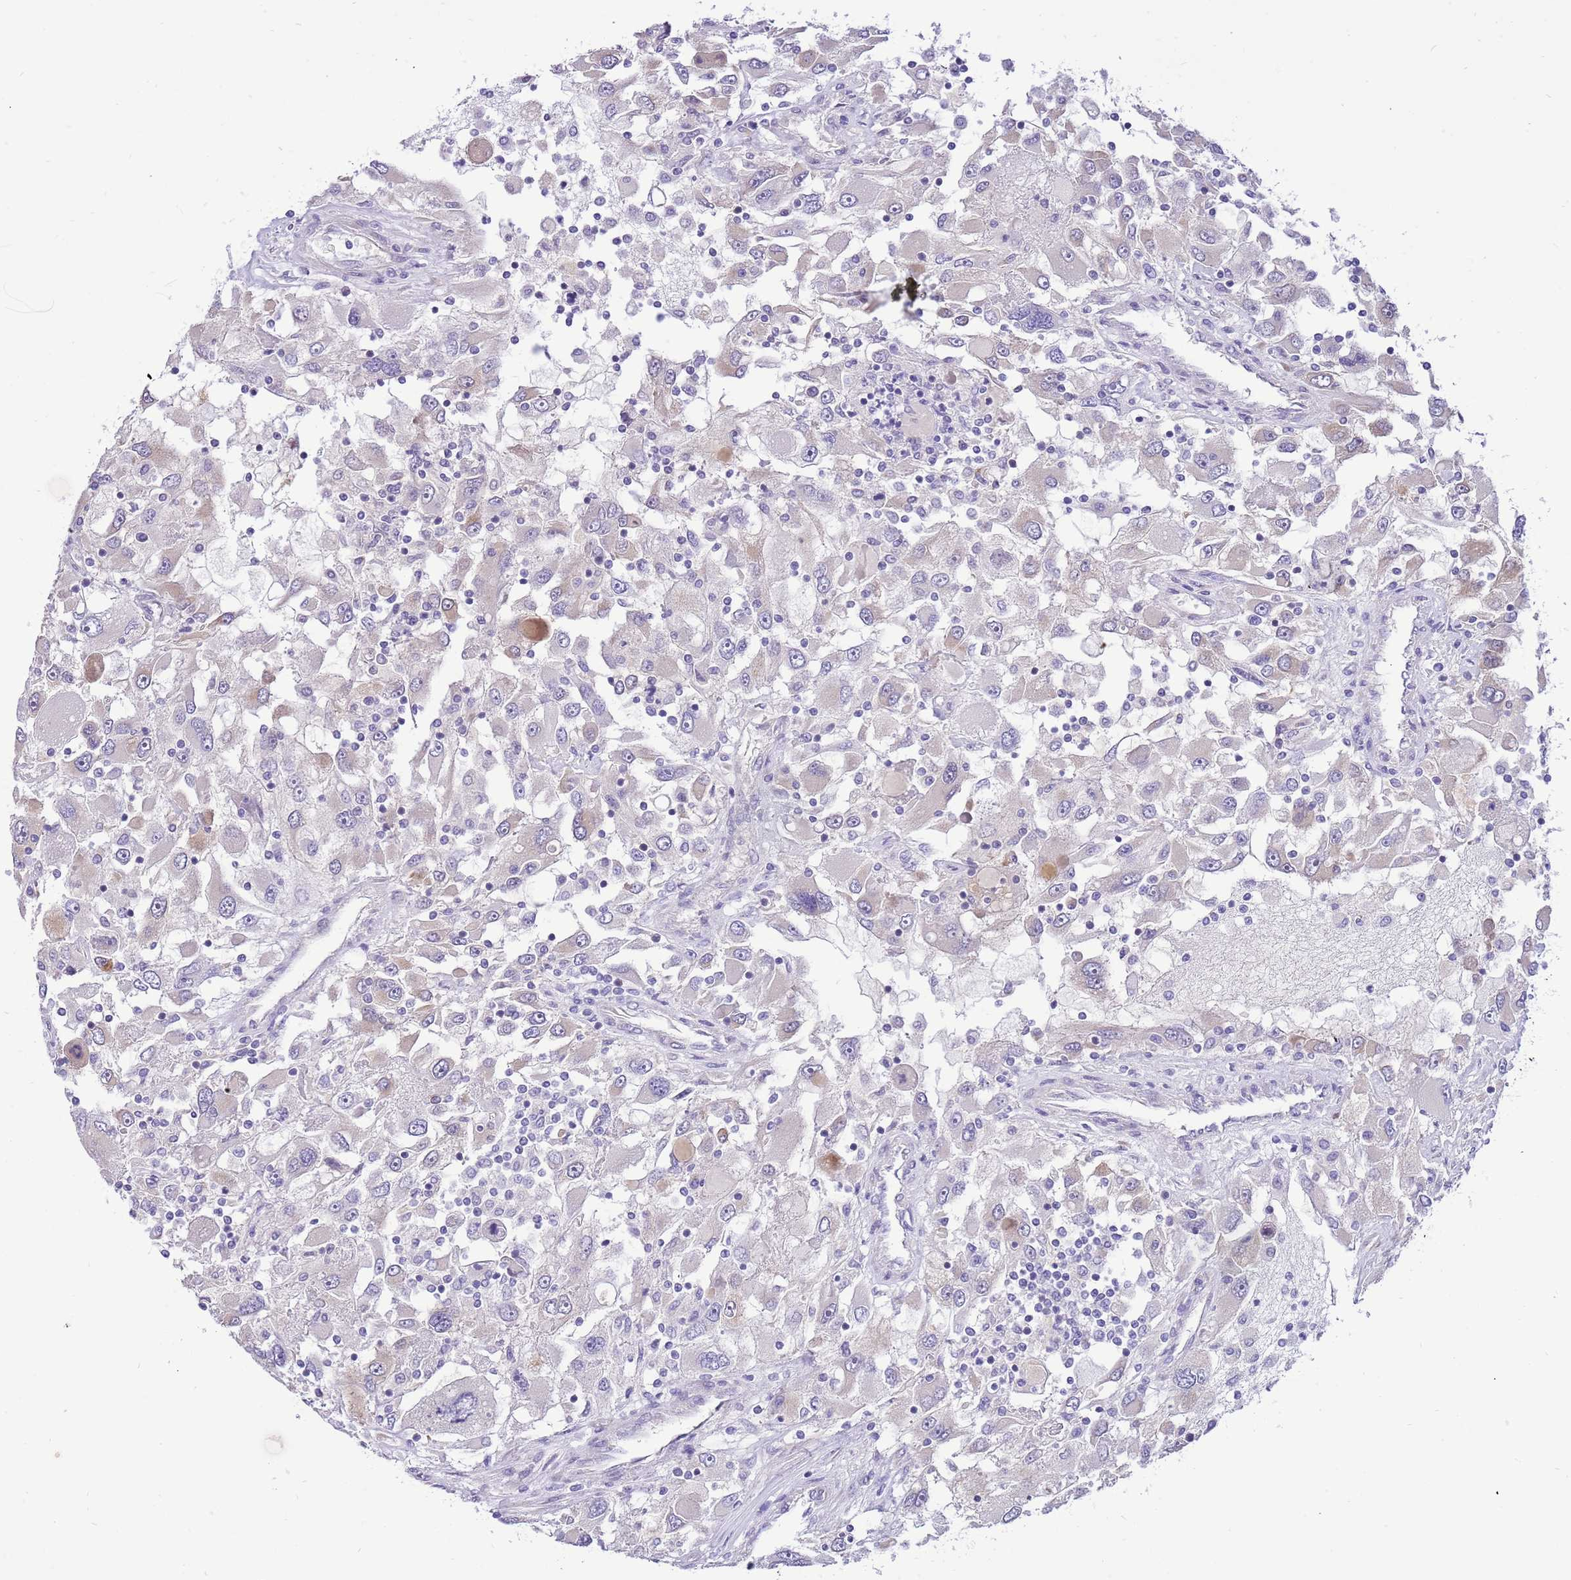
{"staining": {"intensity": "negative", "quantity": "none", "location": "none"}, "tissue": "renal cancer", "cell_type": "Tumor cells", "image_type": "cancer", "snomed": [{"axis": "morphology", "description": "Adenocarcinoma, NOS"}, {"axis": "topography", "description": "Kidney"}], "caption": "DAB (3,3'-diaminobenzidine) immunohistochemical staining of human renal cancer displays no significant staining in tumor cells.", "gene": "COX17", "patient": {"sex": "female", "age": 52}}